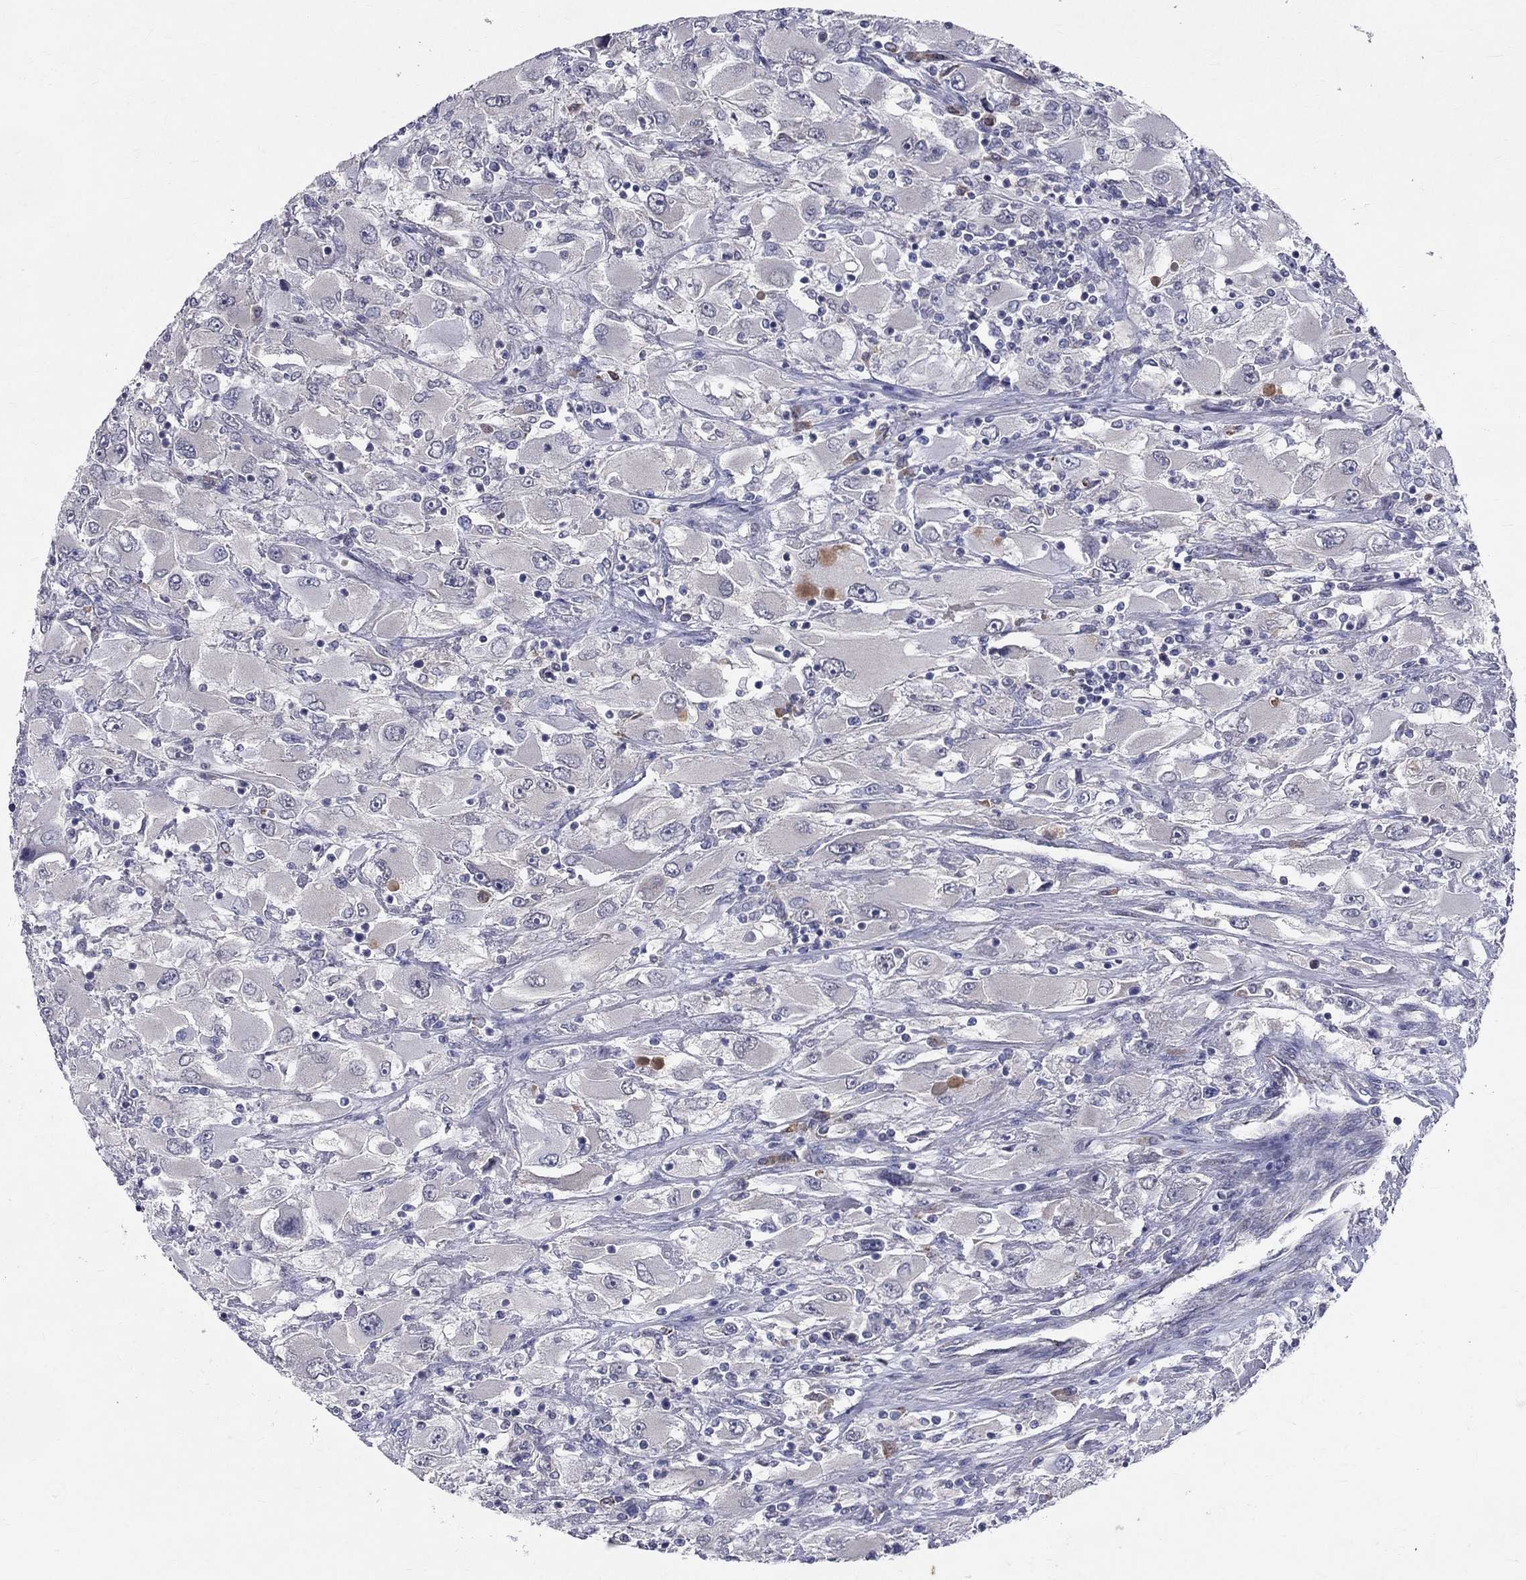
{"staining": {"intensity": "negative", "quantity": "none", "location": "none"}, "tissue": "renal cancer", "cell_type": "Tumor cells", "image_type": "cancer", "snomed": [{"axis": "morphology", "description": "Adenocarcinoma, NOS"}, {"axis": "topography", "description": "Kidney"}], "caption": "Micrograph shows no significant protein staining in tumor cells of adenocarcinoma (renal).", "gene": "SLC4A10", "patient": {"sex": "female", "age": 52}}